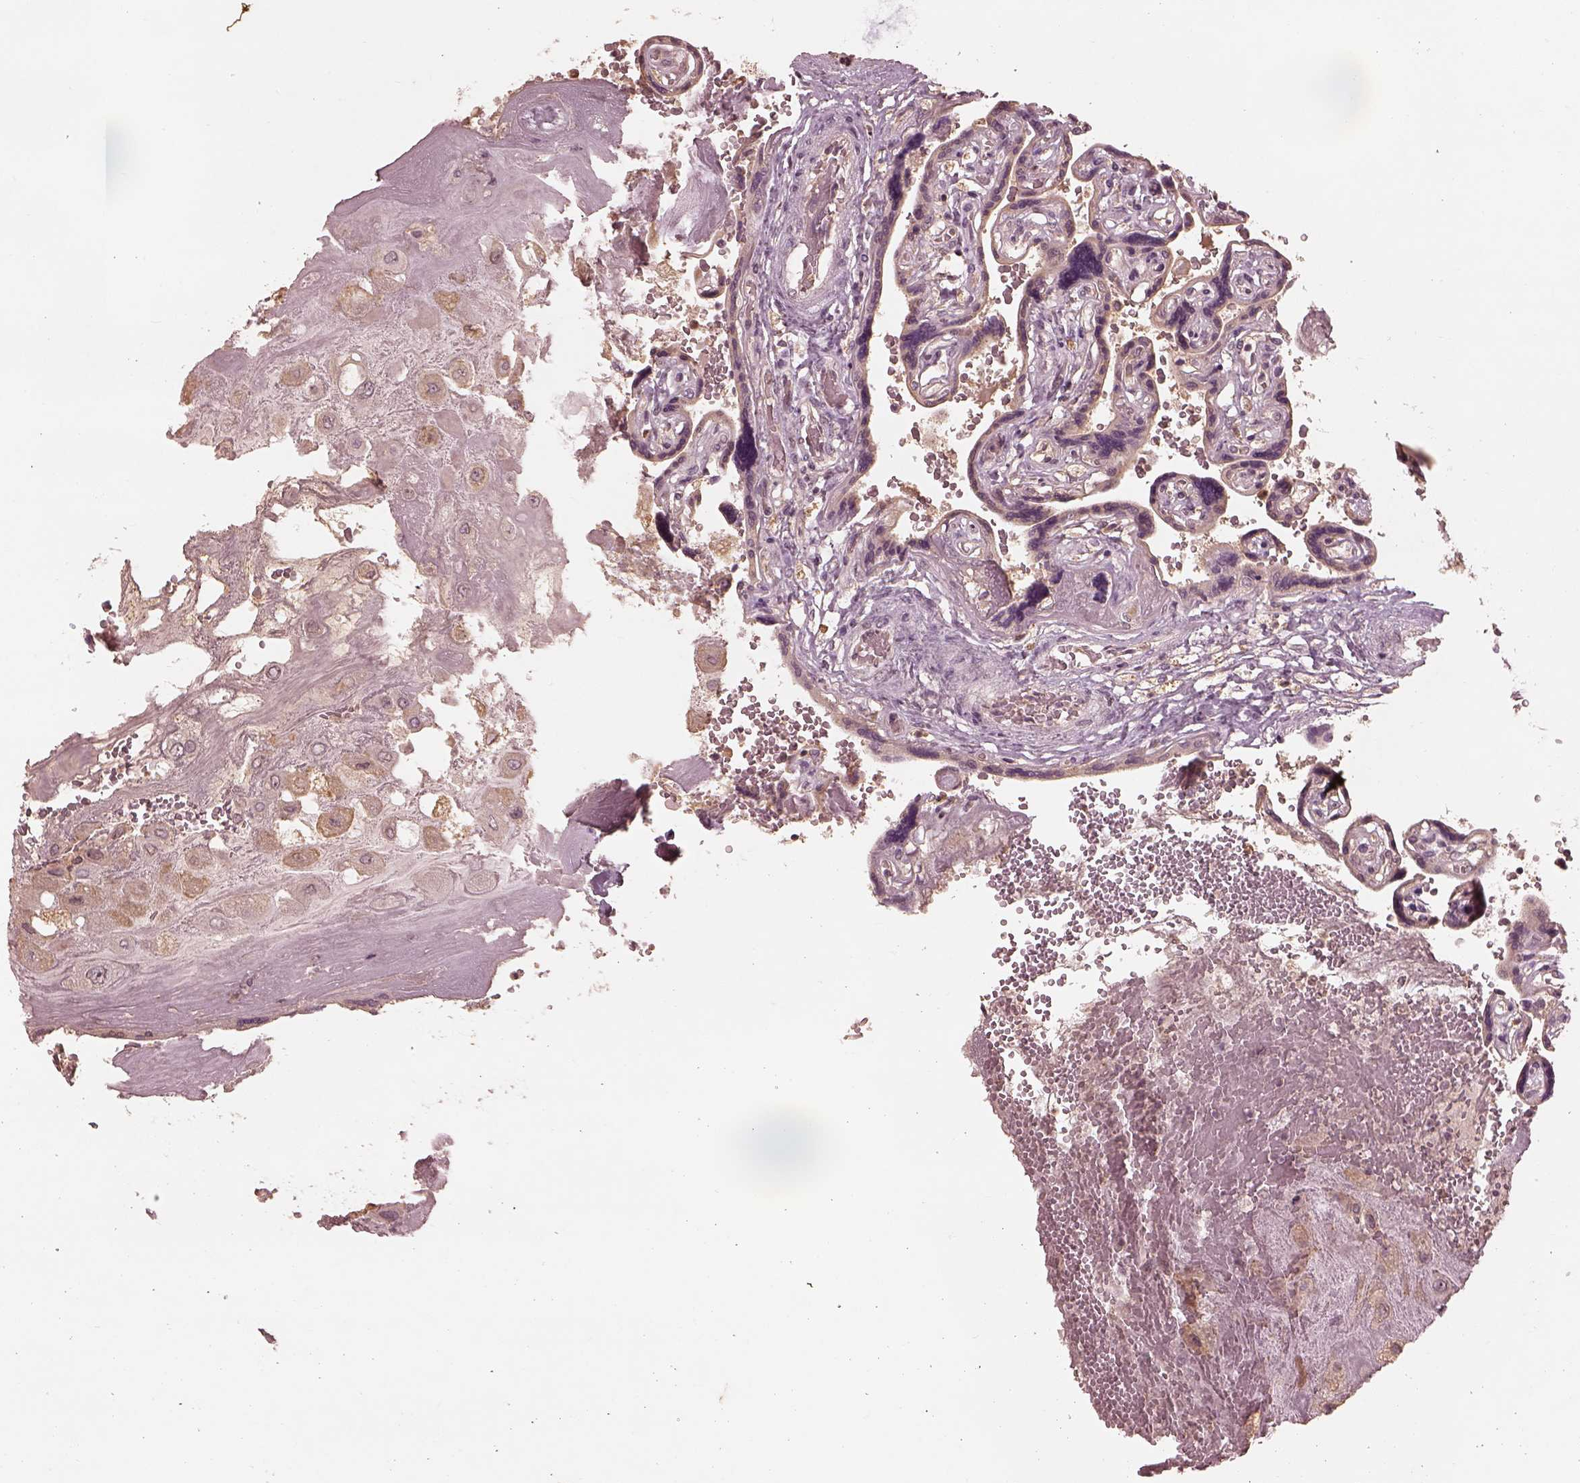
{"staining": {"intensity": "weak", "quantity": "<25%", "location": "cytoplasmic/membranous"}, "tissue": "placenta", "cell_type": "Decidual cells", "image_type": "normal", "snomed": [{"axis": "morphology", "description": "Normal tissue, NOS"}, {"axis": "topography", "description": "Placenta"}], "caption": "Immunohistochemical staining of unremarkable human placenta shows no significant staining in decidual cells. (DAB IHC visualized using brightfield microscopy, high magnification).", "gene": "CALR3", "patient": {"sex": "female", "age": 32}}